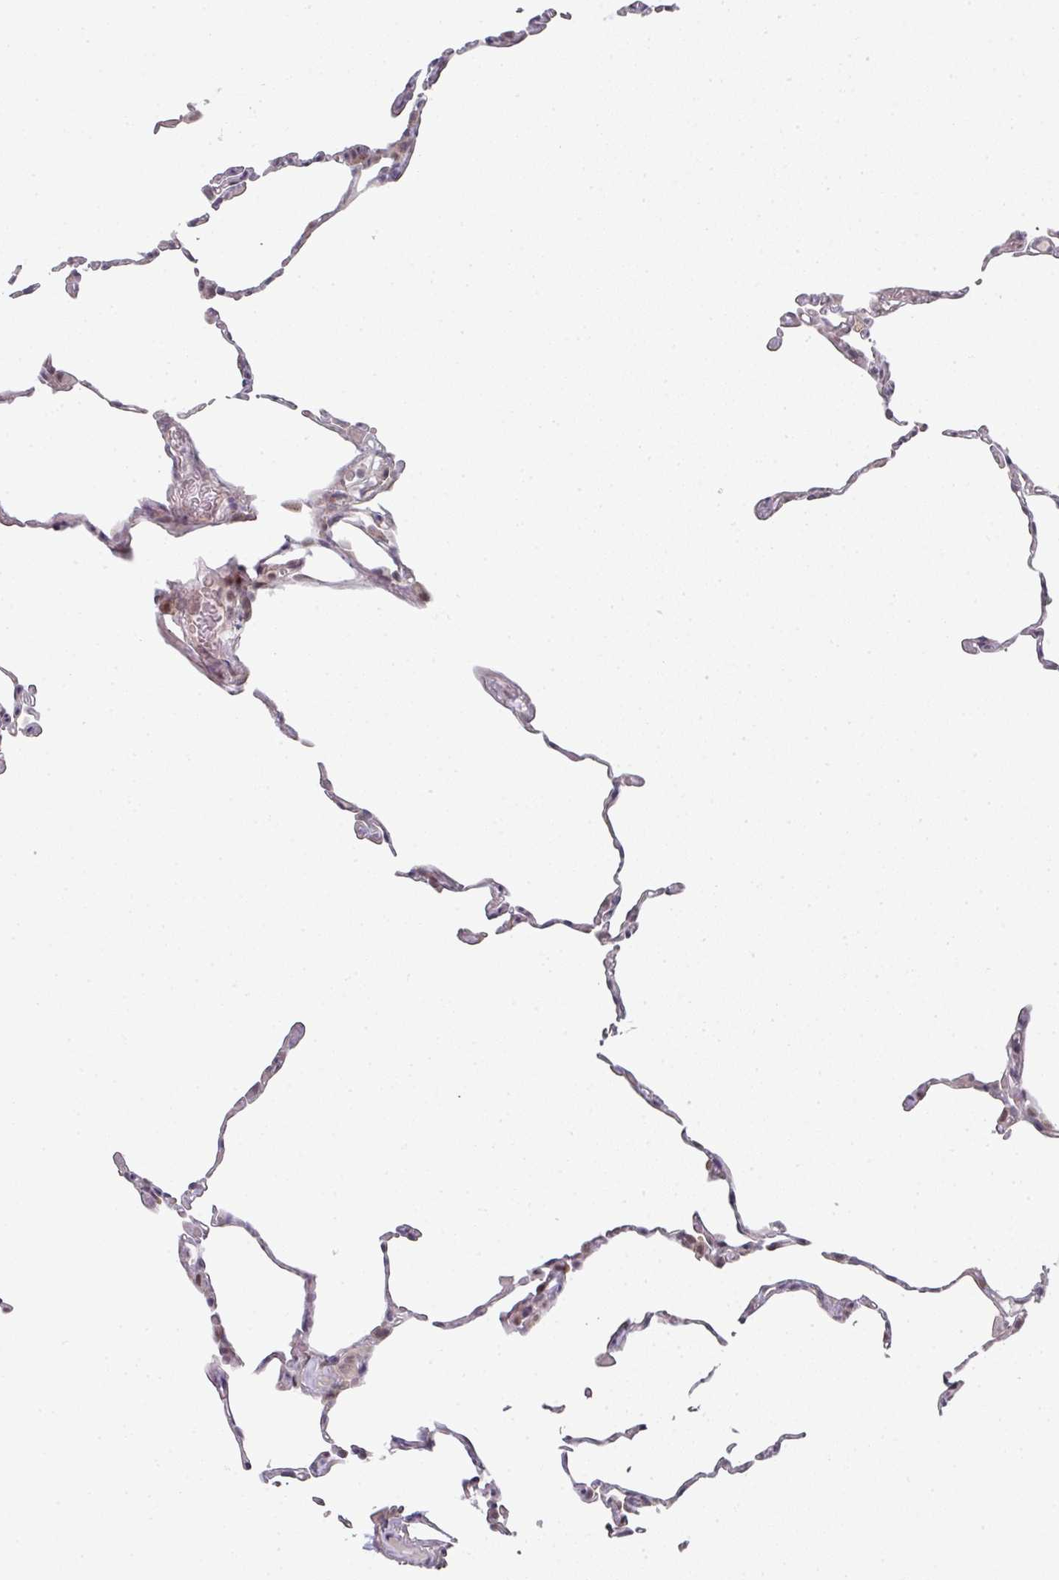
{"staining": {"intensity": "negative", "quantity": "none", "location": "none"}, "tissue": "lung", "cell_type": "Alveolar cells", "image_type": "normal", "snomed": [{"axis": "morphology", "description": "Normal tissue, NOS"}, {"axis": "topography", "description": "Lung"}], "caption": "Lung stained for a protein using immunohistochemistry reveals no expression alveolar cells.", "gene": "TMCC1", "patient": {"sex": "female", "age": 57}}